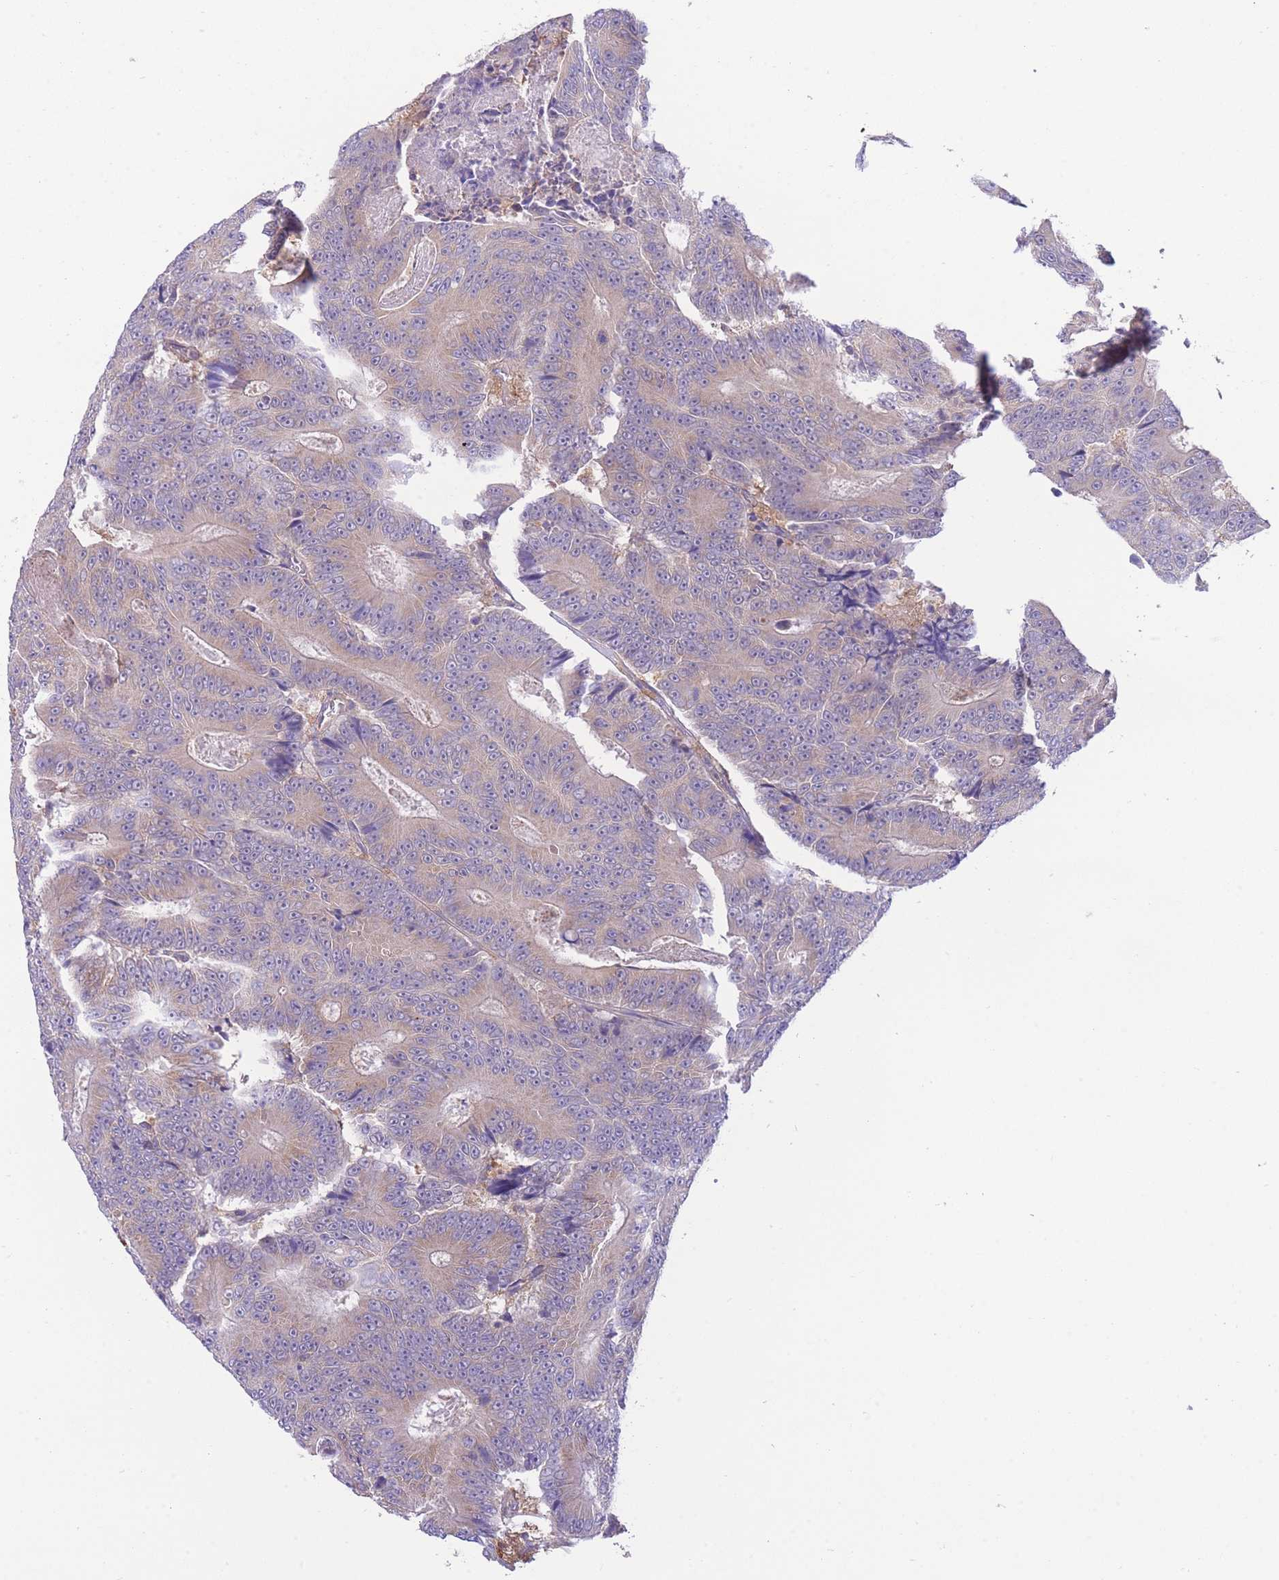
{"staining": {"intensity": "weak", "quantity": ">75%", "location": "cytoplasmic/membranous"}, "tissue": "colorectal cancer", "cell_type": "Tumor cells", "image_type": "cancer", "snomed": [{"axis": "morphology", "description": "Adenocarcinoma, NOS"}, {"axis": "topography", "description": "Colon"}], "caption": "Immunohistochemical staining of adenocarcinoma (colorectal) shows low levels of weak cytoplasmic/membranous protein positivity in approximately >75% of tumor cells.", "gene": "NAMPT", "patient": {"sex": "male", "age": 83}}